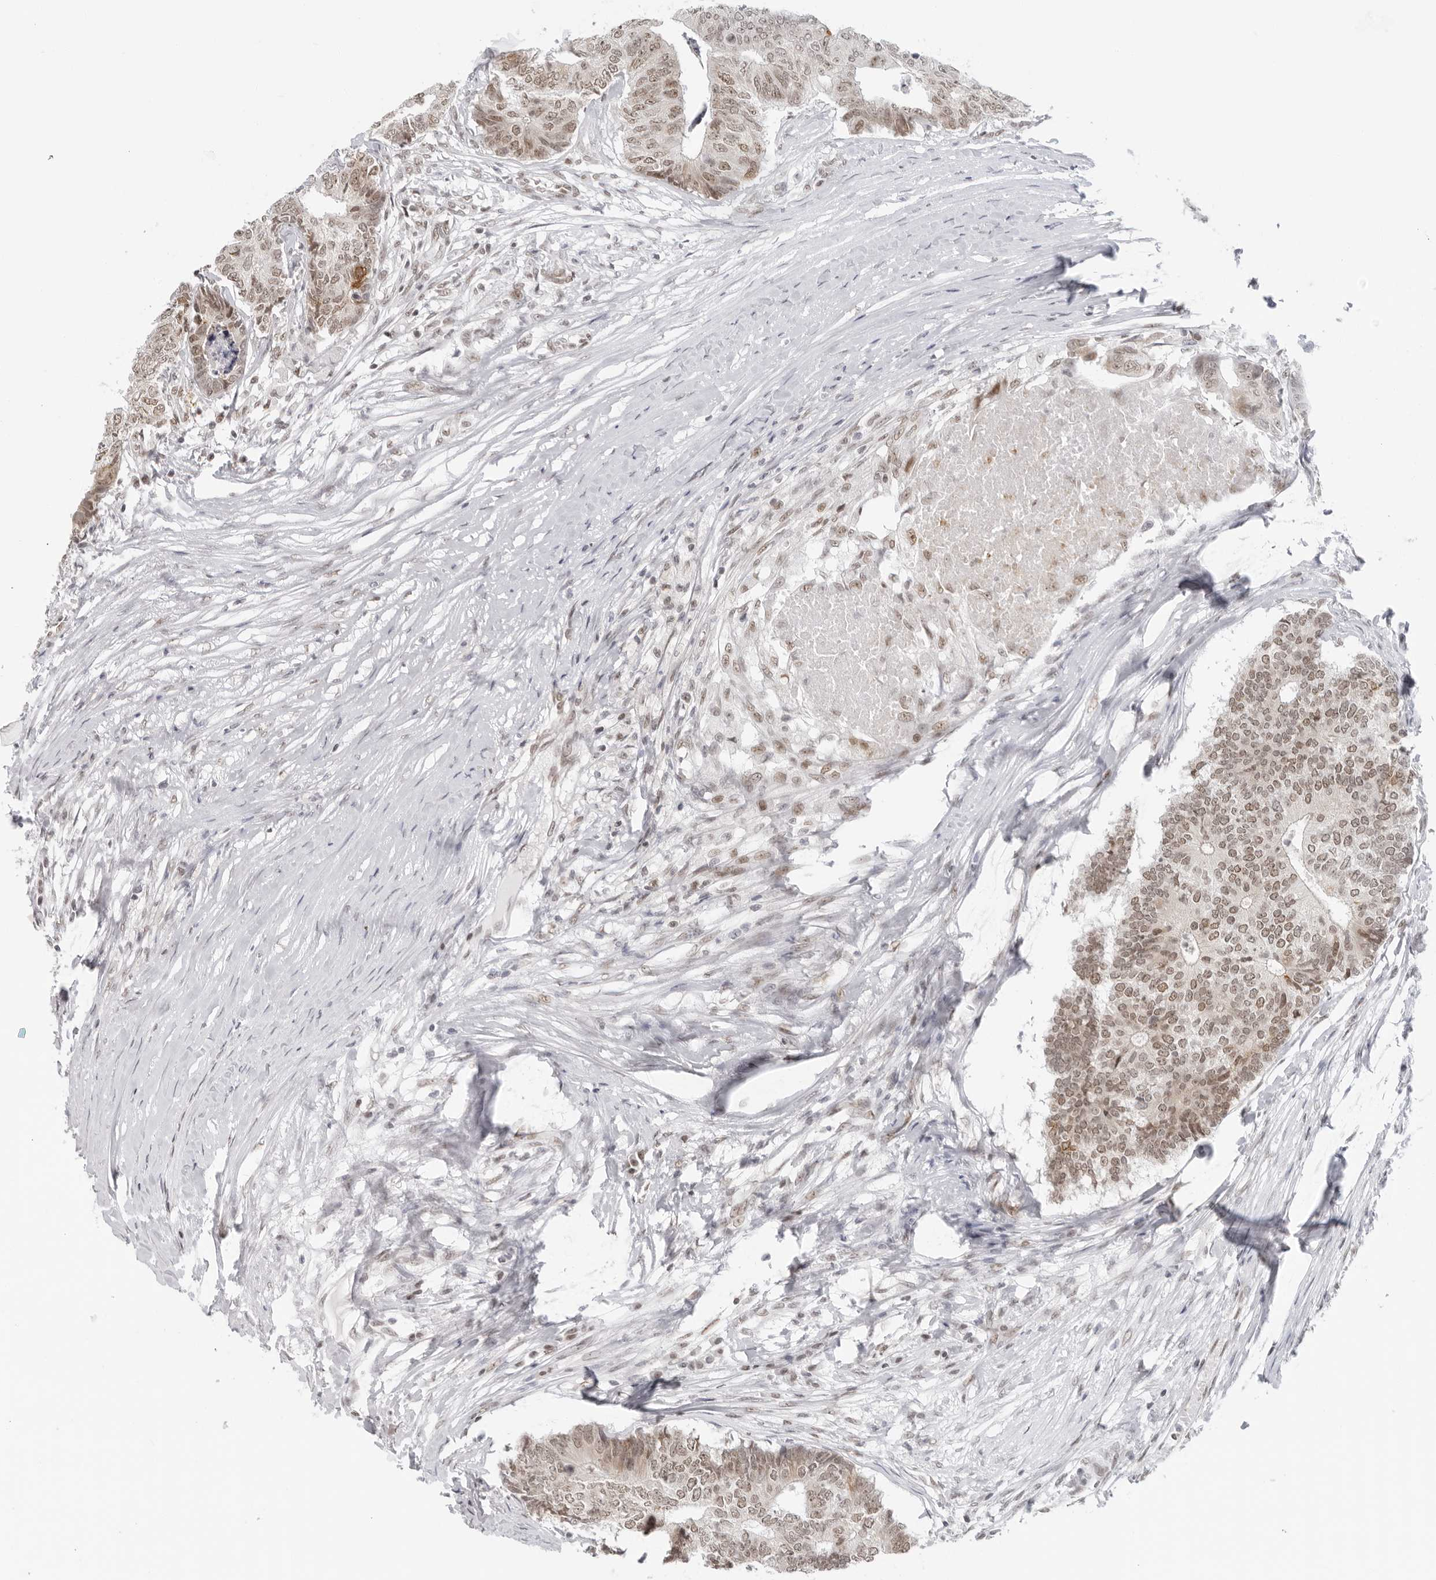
{"staining": {"intensity": "moderate", "quantity": ">75%", "location": "nuclear"}, "tissue": "colorectal cancer", "cell_type": "Tumor cells", "image_type": "cancer", "snomed": [{"axis": "morphology", "description": "Adenocarcinoma, NOS"}, {"axis": "topography", "description": "Colon"}], "caption": "Protein staining of colorectal adenocarcinoma tissue displays moderate nuclear staining in about >75% of tumor cells.", "gene": "FOXK2", "patient": {"sex": "female", "age": 67}}